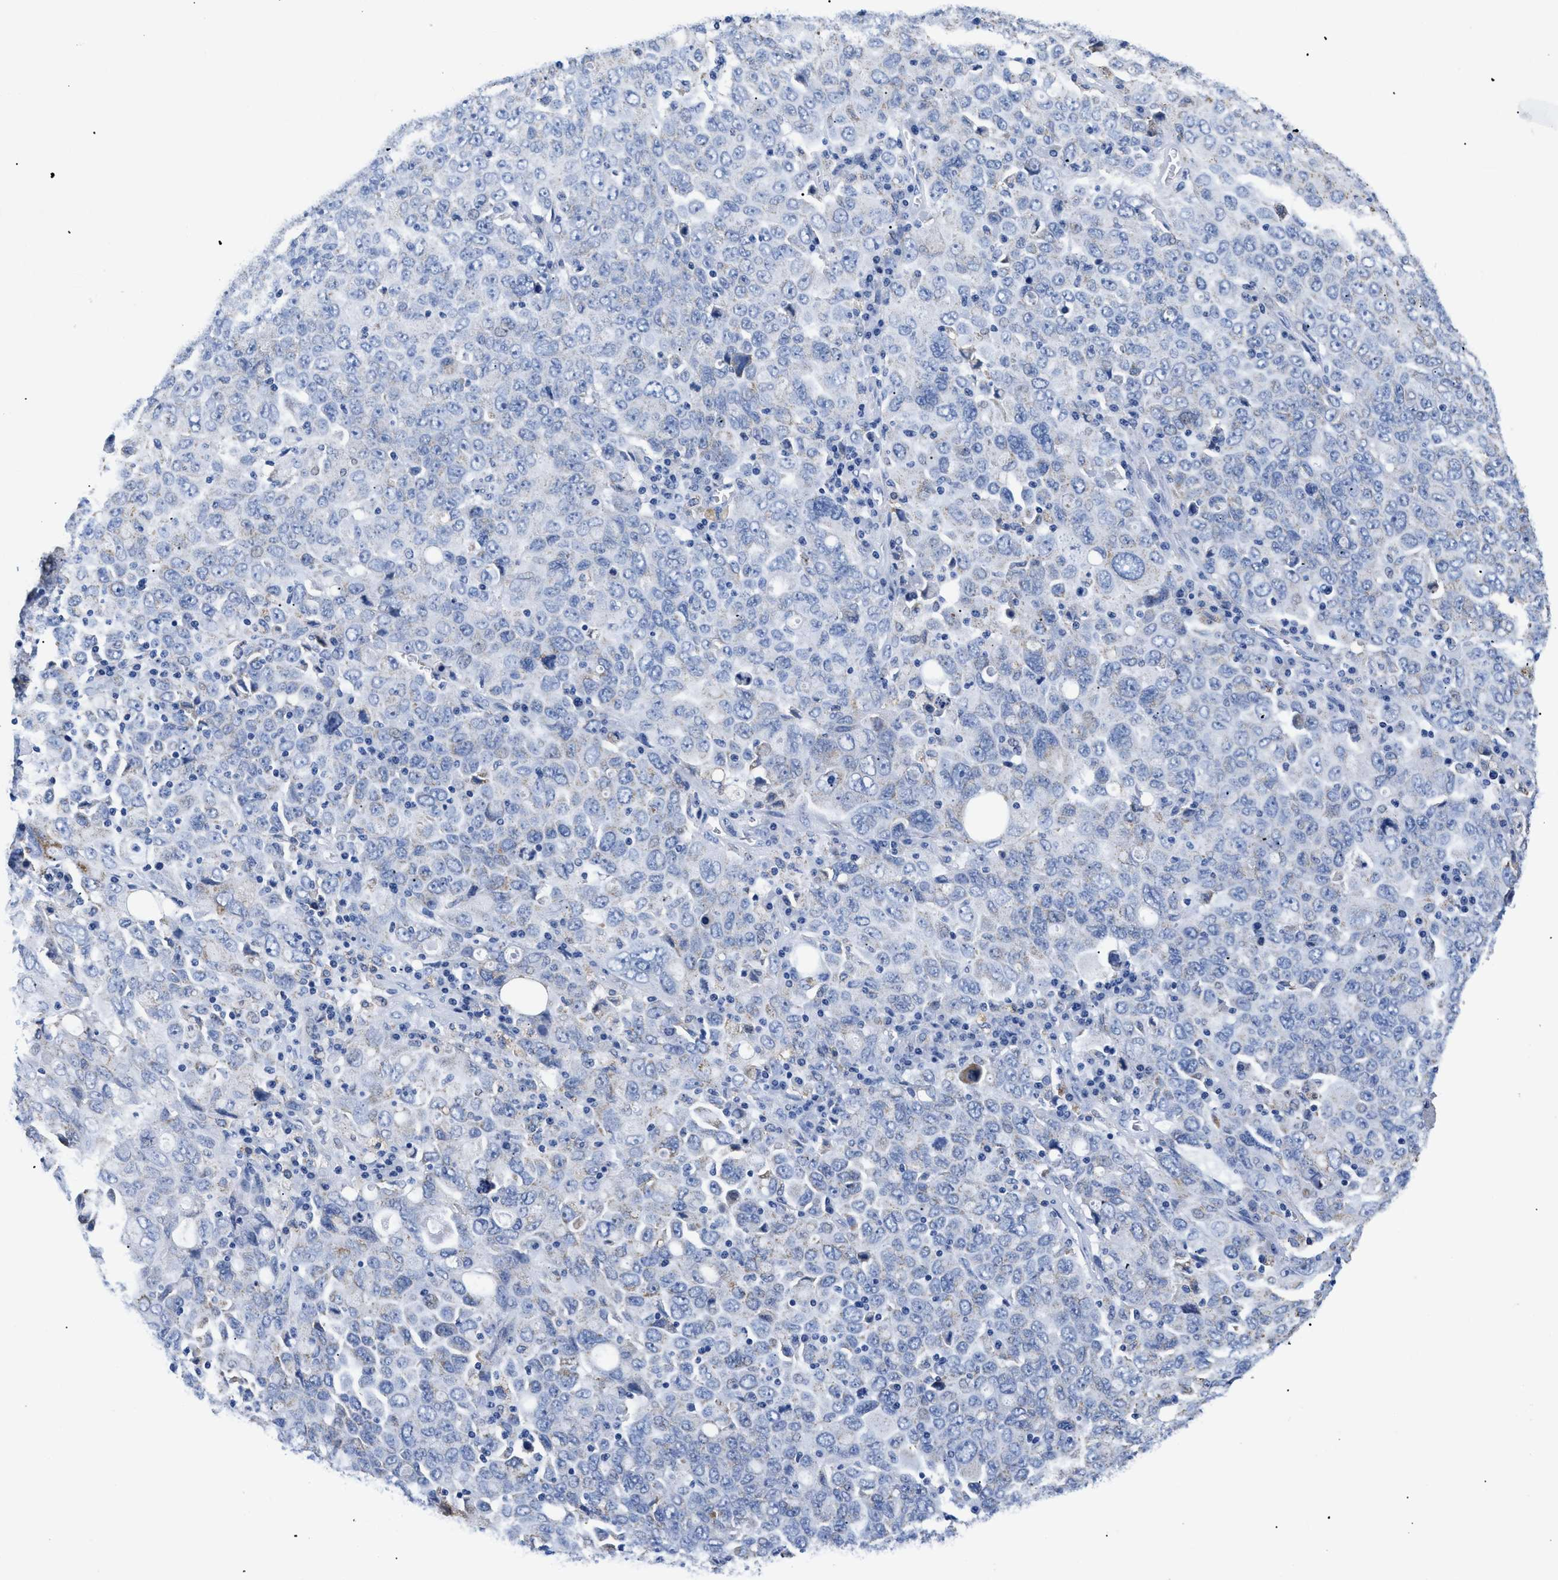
{"staining": {"intensity": "negative", "quantity": "none", "location": "none"}, "tissue": "ovarian cancer", "cell_type": "Tumor cells", "image_type": "cancer", "snomed": [{"axis": "morphology", "description": "Carcinoma, endometroid"}, {"axis": "topography", "description": "Ovary"}], "caption": "Immunohistochemistry (IHC) micrograph of neoplastic tissue: ovarian endometroid carcinoma stained with DAB reveals no significant protein expression in tumor cells. The staining was performed using DAB (3,3'-diaminobenzidine) to visualize the protein expression in brown, while the nuclei were stained in blue with hematoxylin (Magnification: 20x).", "gene": "GPR149", "patient": {"sex": "female", "age": 62}}